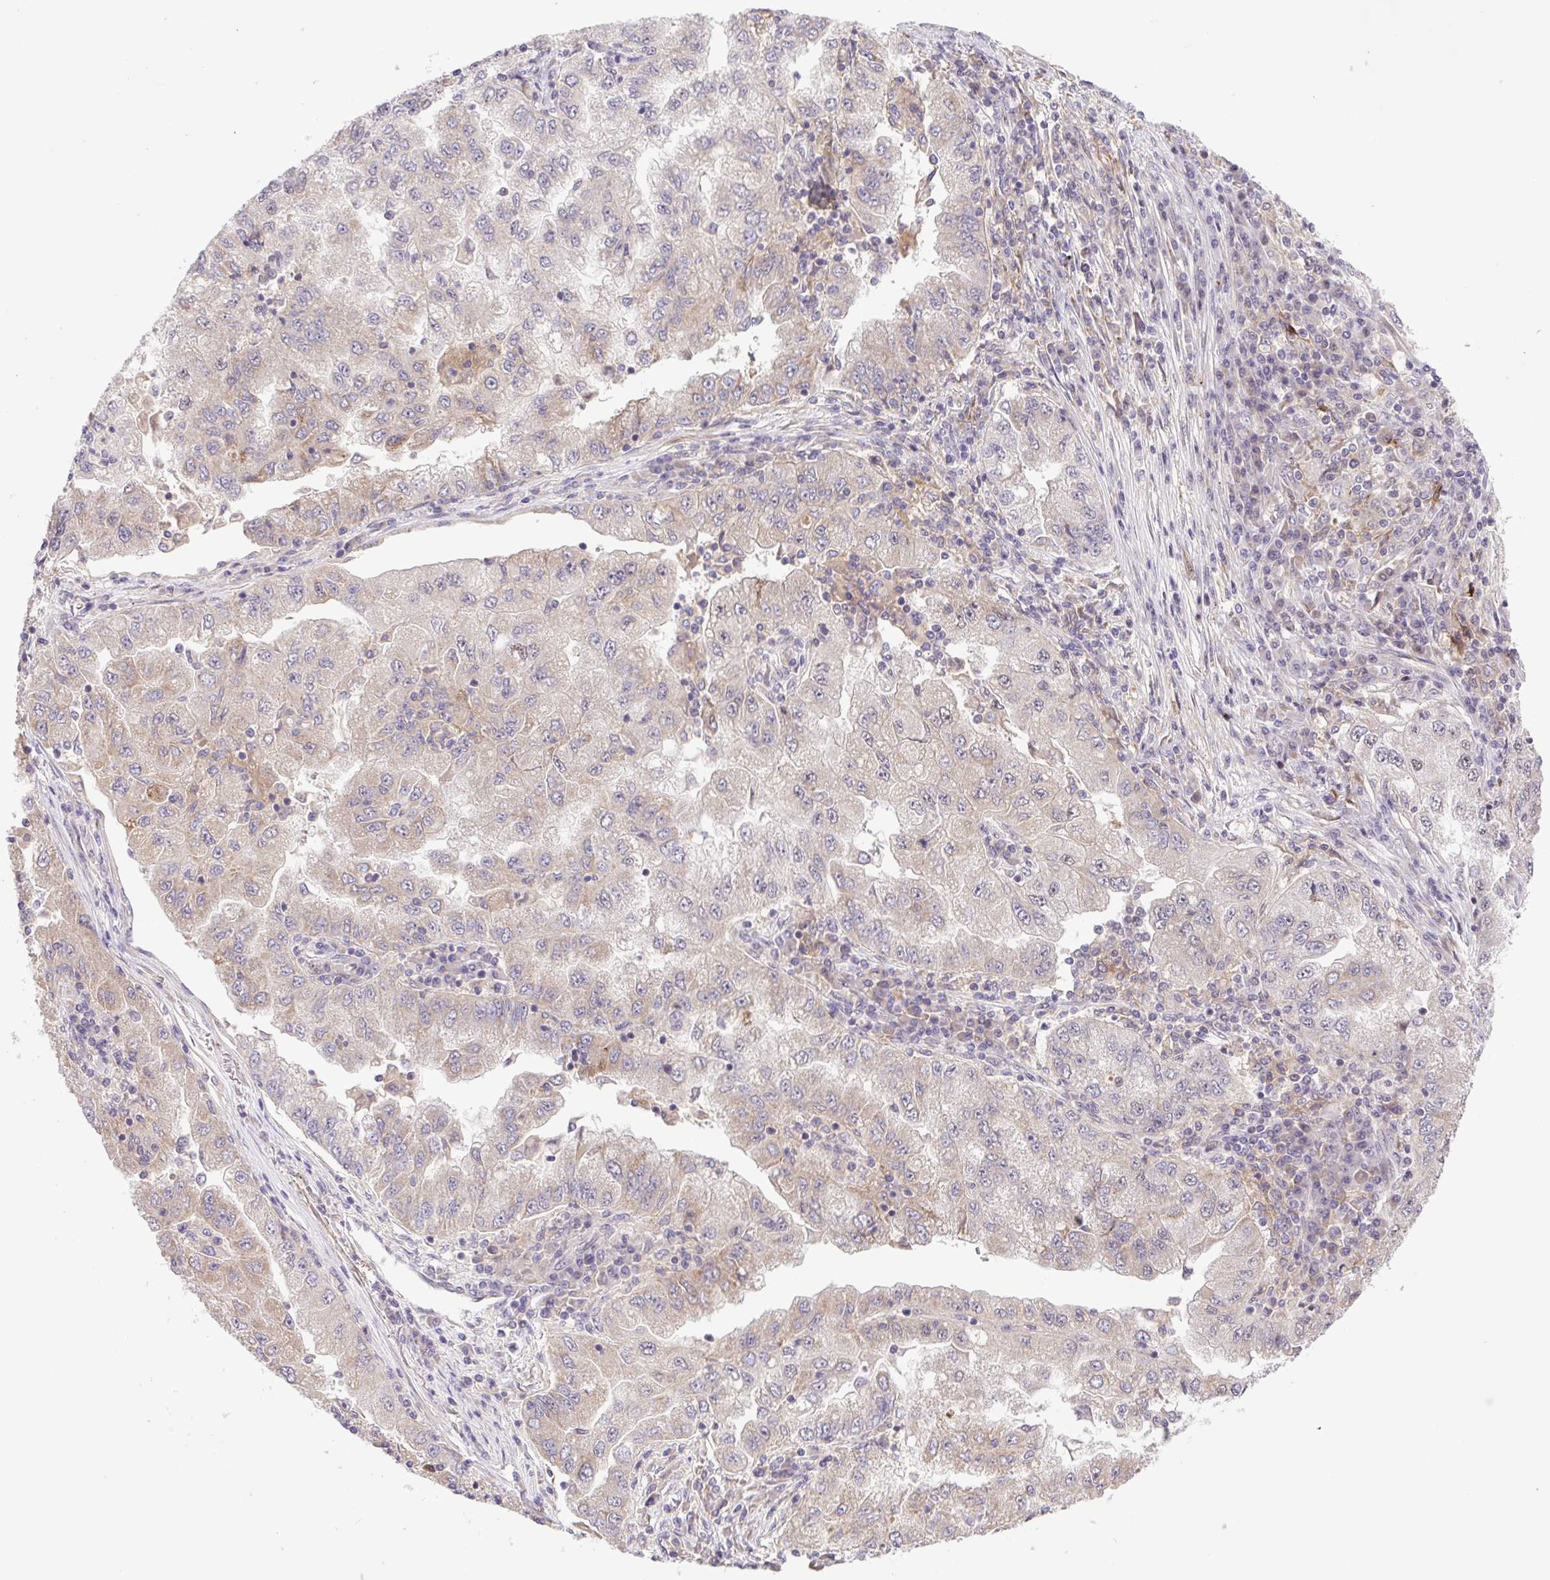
{"staining": {"intensity": "weak", "quantity": "<25%", "location": "cytoplasmic/membranous"}, "tissue": "lung cancer", "cell_type": "Tumor cells", "image_type": "cancer", "snomed": [{"axis": "morphology", "description": "Adenocarcinoma, NOS"}, {"axis": "morphology", "description": "Adenocarcinoma primary or metastatic"}, {"axis": "topography", "description": "Lung"}], "caption": "IHC of adenocarcinoma primary or metastatic (lung) reveals no staining in tumor cells.", "gene": "ERG", "patient": {"sex": "male", "age": 74}}